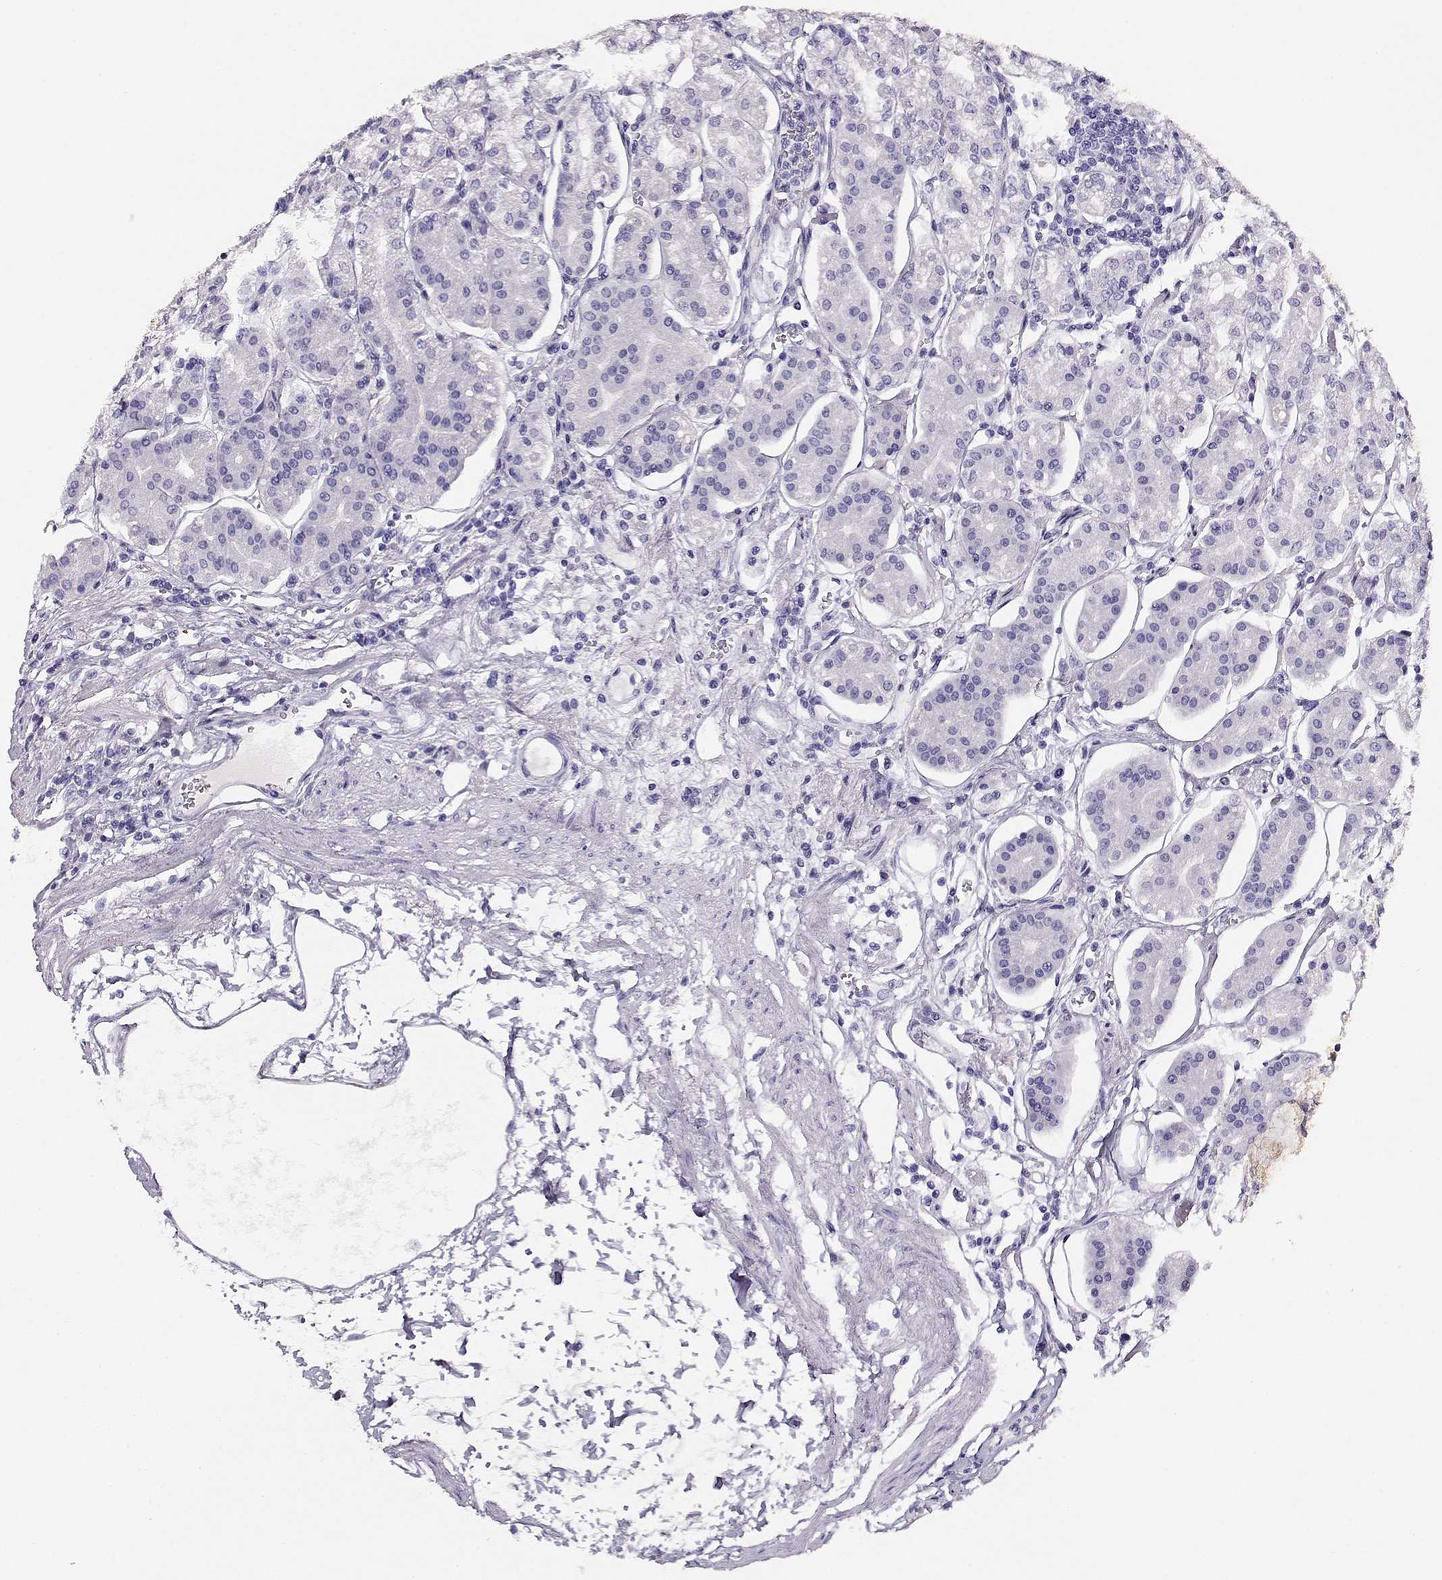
{"staining": {"intensity": "negative", "quantity": "none", "location": "none"}, "tissue": "stomach", "cell_type": "Glandular cells", "image_type": "normal", "snomed": [{"axis": "morphology", "description": "Normal tissue, NOS"}, {"axis": "topography", "description": "Skeletal muscle"}, {"axis": "topography", "description": "Stomach"}], "caption": "Stomach was stained to show a protein in brown. There is no significant expression in glandular cells. (Stains: DAB (3,3'-diaminobenzidine) IHC with hematoxylin counter stain, Microscopy: brightfield microscopy at high magnification).", "gene": "CRX", "patient": {"sex": "female", "age": 57}}